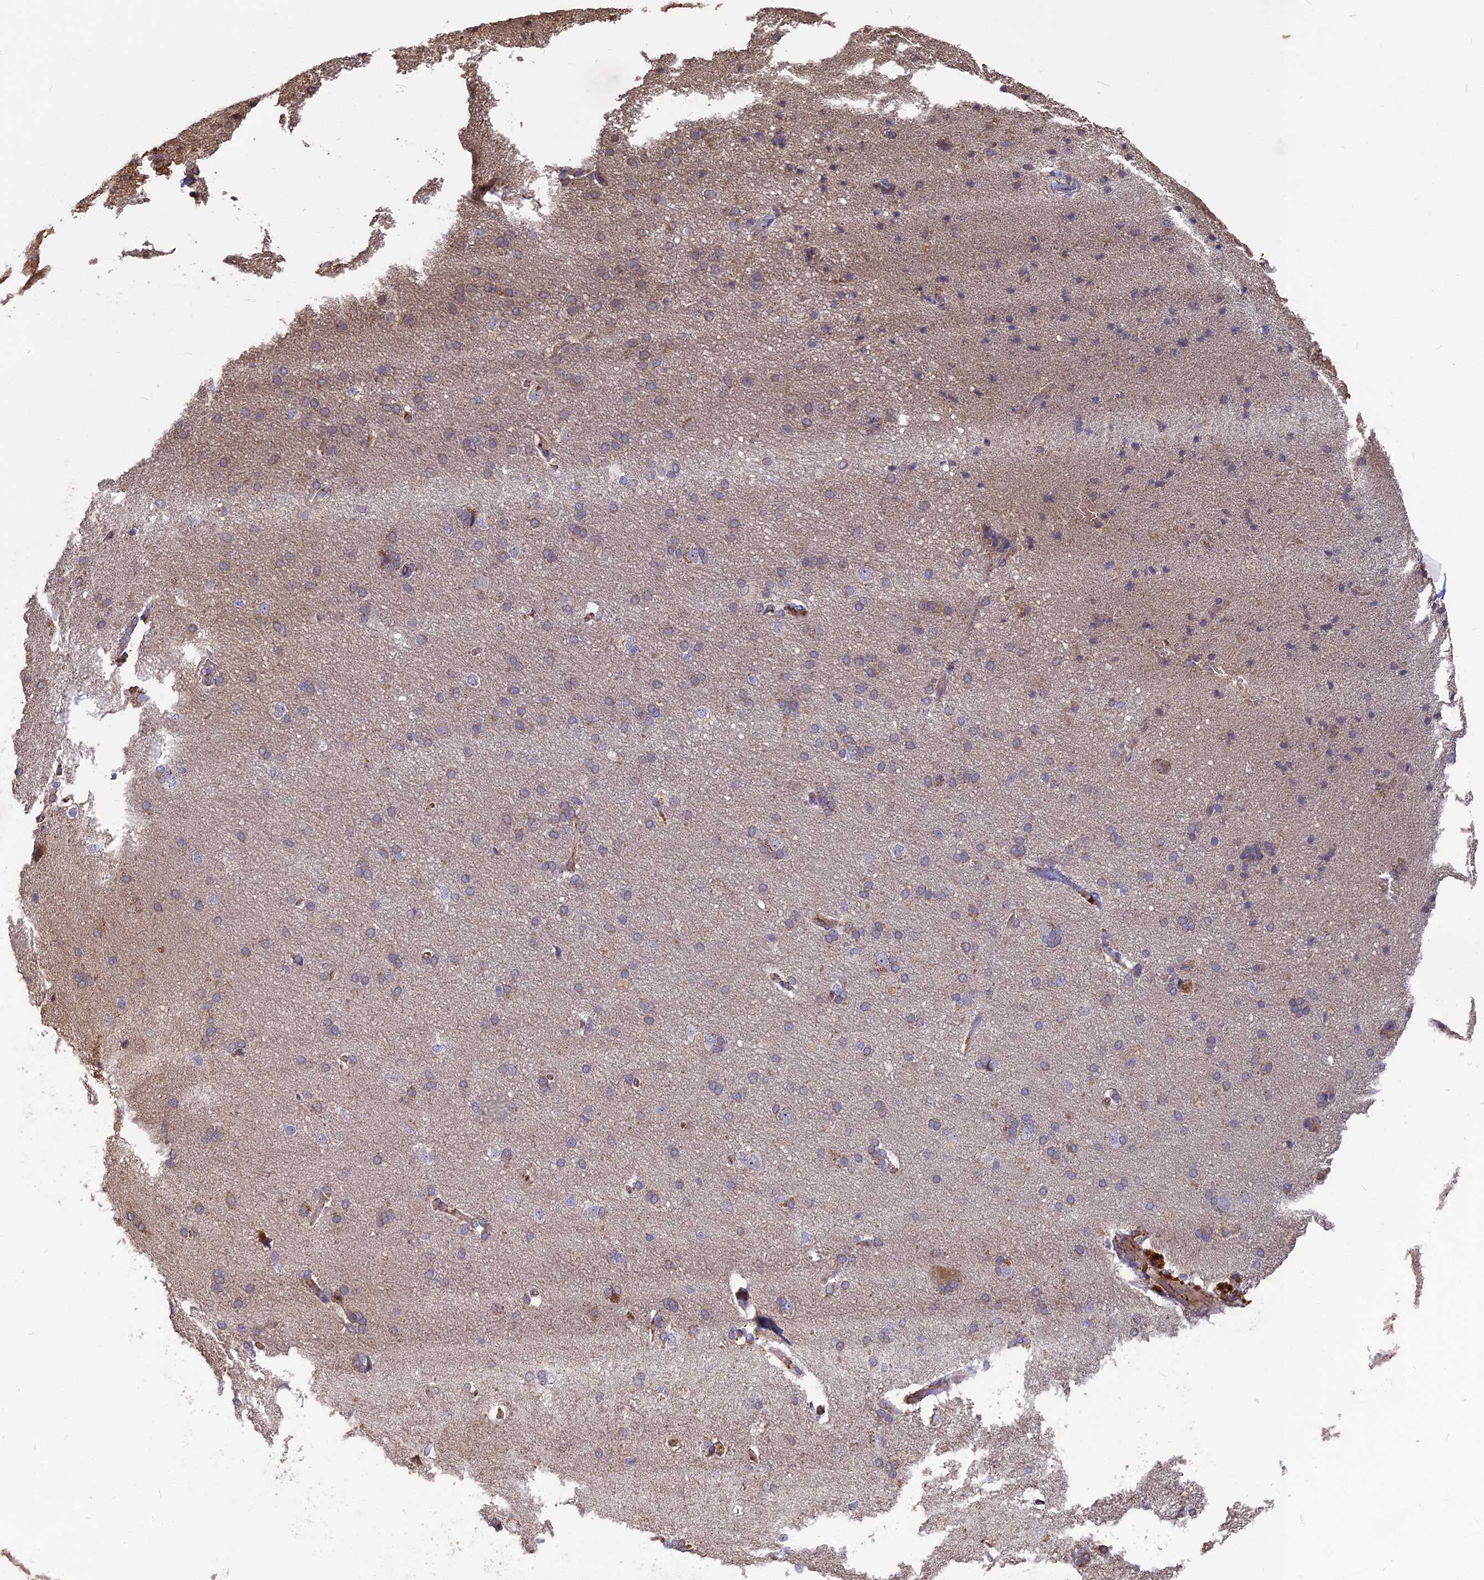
{"staining": {"intensity": "moderate", "quantity": "25%-75%", "location": "cytoplasmic/membranous"}, "tissue": "cerebral cortex", "cell_type": "Endothelial cells", "image_type": "normal", "snomed": [{"axis": "morphology", "description": "Normal tissue, NOS"}, {"axis": "topography", "description": "Cerebral cortex"}], "caption": "Protein analysis of normal cerebral cortex shows moderate cytoplasmic/membranous staining in about 25%-75% of endothelial cells. Ihc stains the protein of interest in brown and the nuclei are stained blue.", "gene": "ERMAP", "patient": {"sex": "male", "age": 62}}